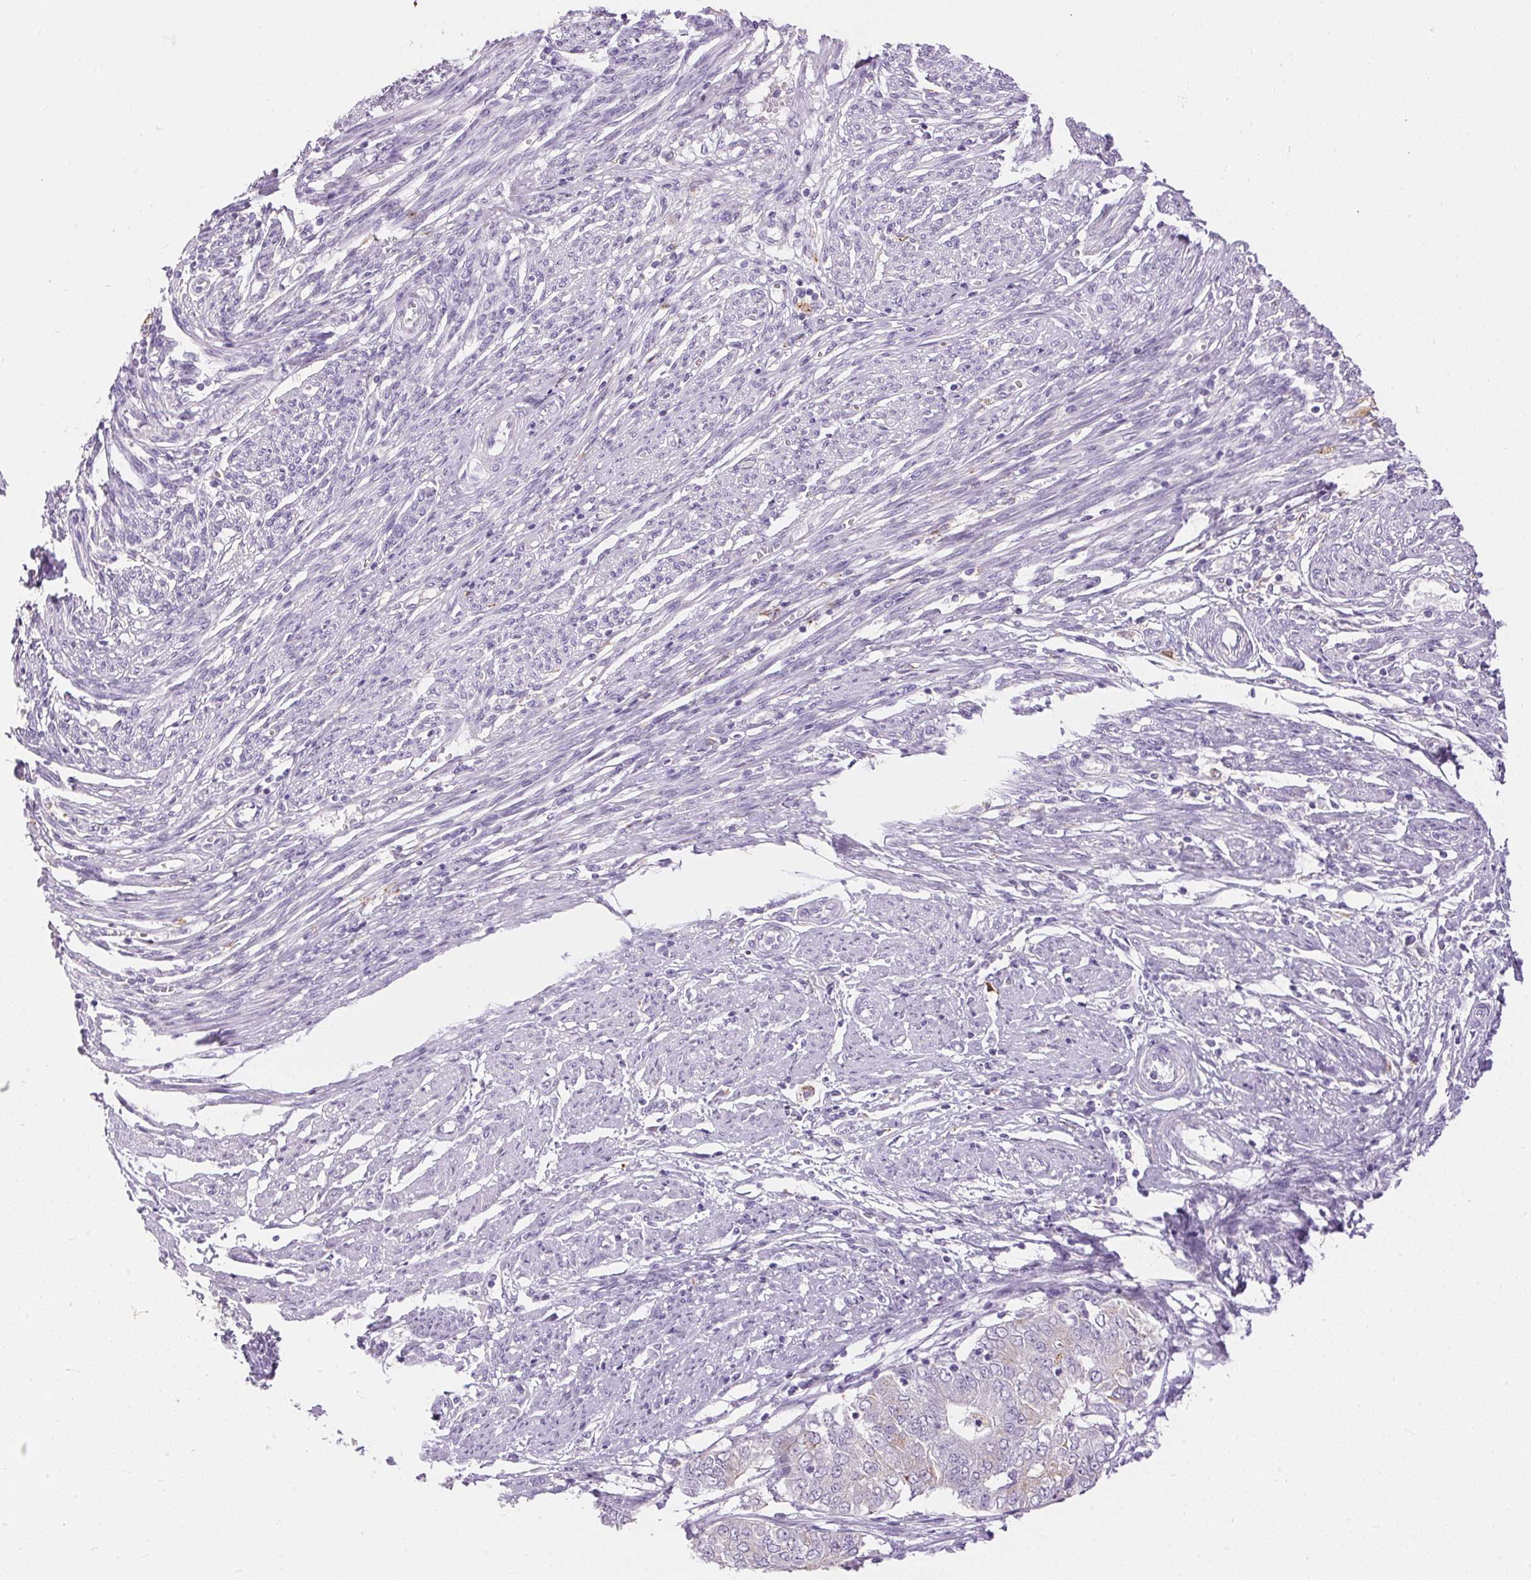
{"staining": {"intensity": "weak", "quantity": "<25%", "location": "cytoplasmic/membranous"}, "tissue": "endometrial cancer", "cell_type": "Tumor cells", "image_type": "cancer", "snomed": [{"axis": "morphology", "description": "Adenocarcinoma, NOS"}, {"axis": "topography", "description": "Endometrium"}], "caption": "DAB (3,3'-diaminobenzidine) immunohistochemical staining of endometrial adenocarcinoma demonstrates no significant staining in tumor cells.", "gene": "PNLIPRP3", "patient": {"sex": "female", "age": 62}}